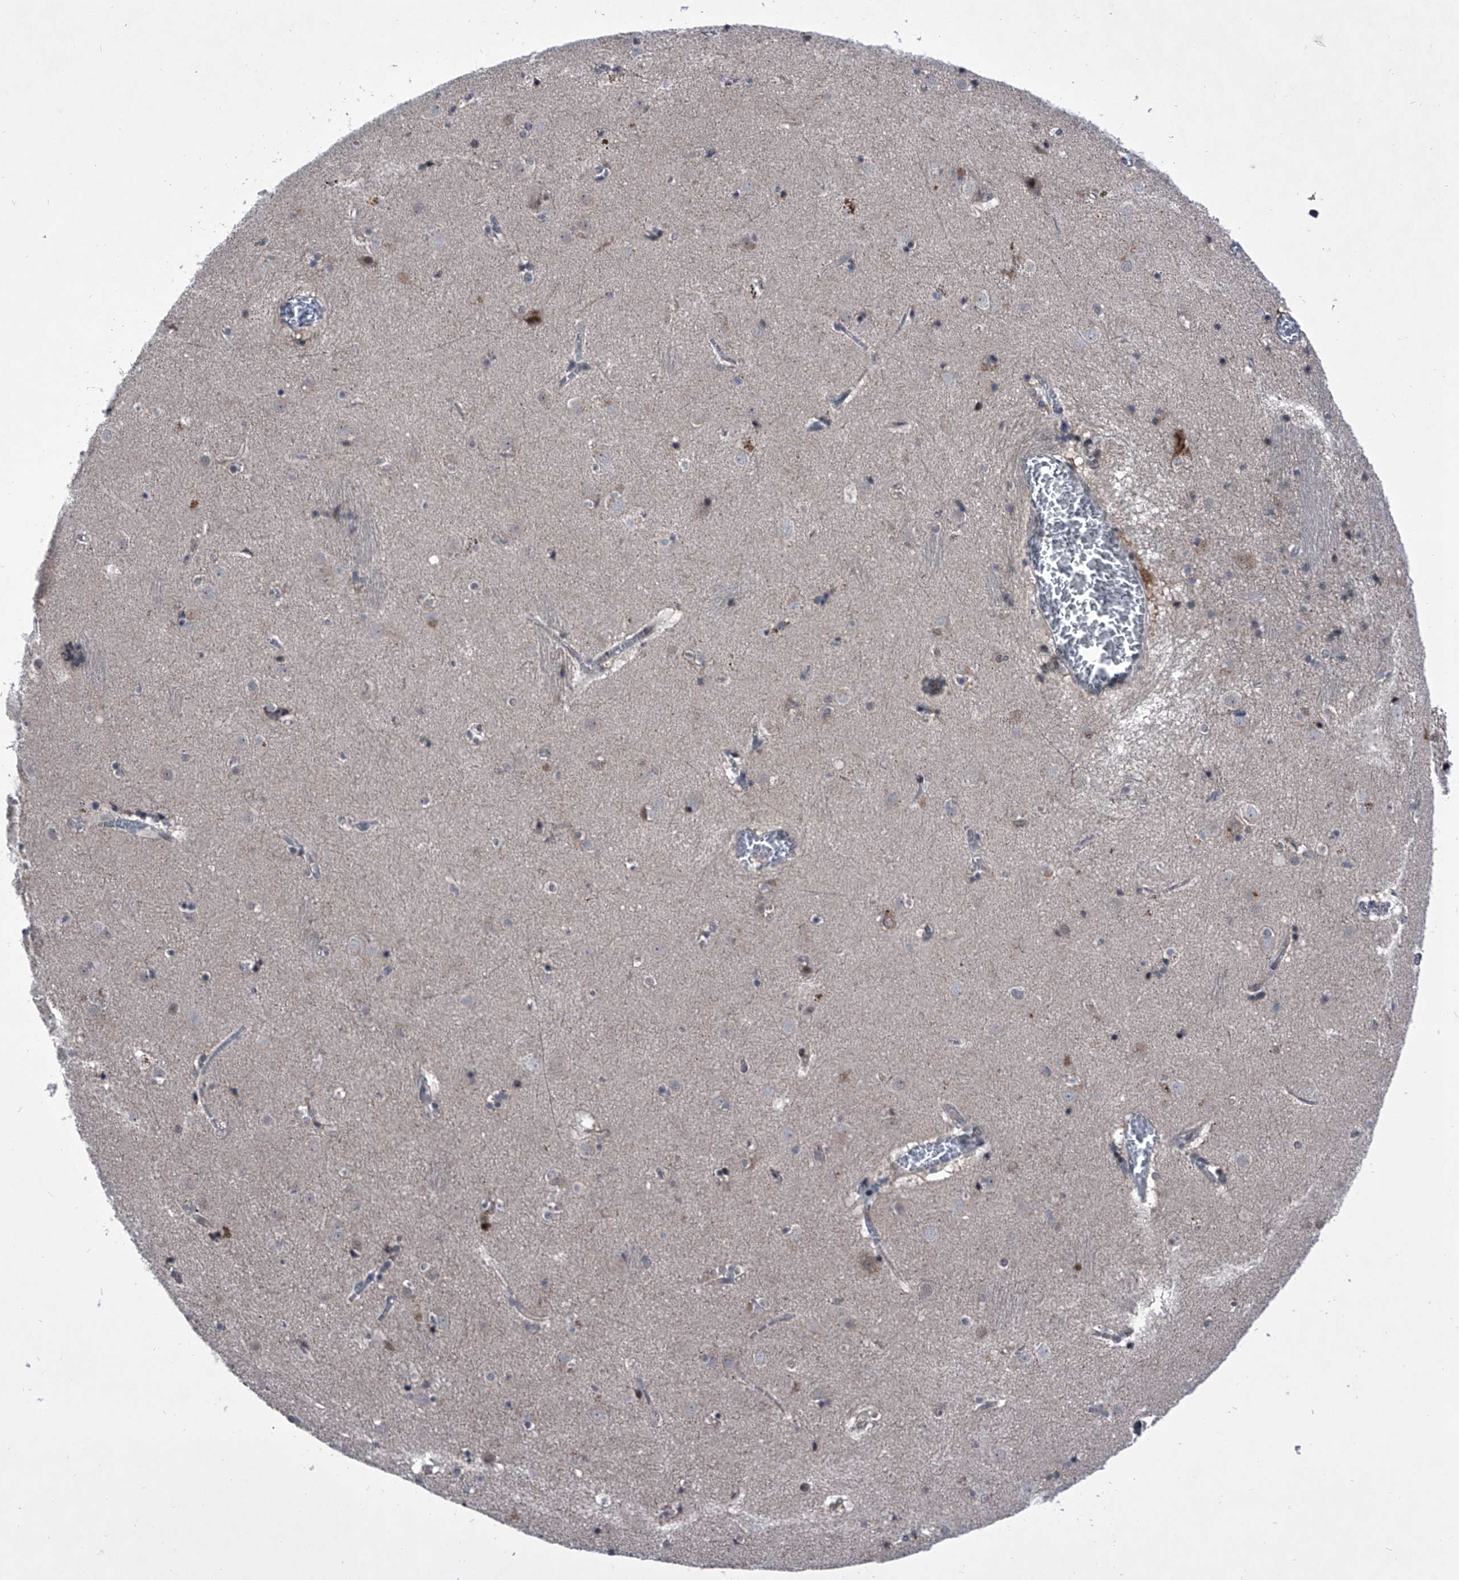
{"staining": {"intensity": "negative", "quantity": "none", "location": "none"}, "tissue": "caudate", "cell_type": "Glial cells", "image_type": "normal", "snomed": [{"axis": "morphology", "description": "Normal tissue, NOS"}, {"axis": "topography", "description": "Lateral ventricle wall"}], "caption": "The IHC photomicrograph has no significant staining in glial cells of caudate. (DAB (3,3'-diaminobenzidine) immunohistochemistry with hematoxylin counter stain).", "gene": "ELK4", "patient": {"sex": "male", "age": 70}}